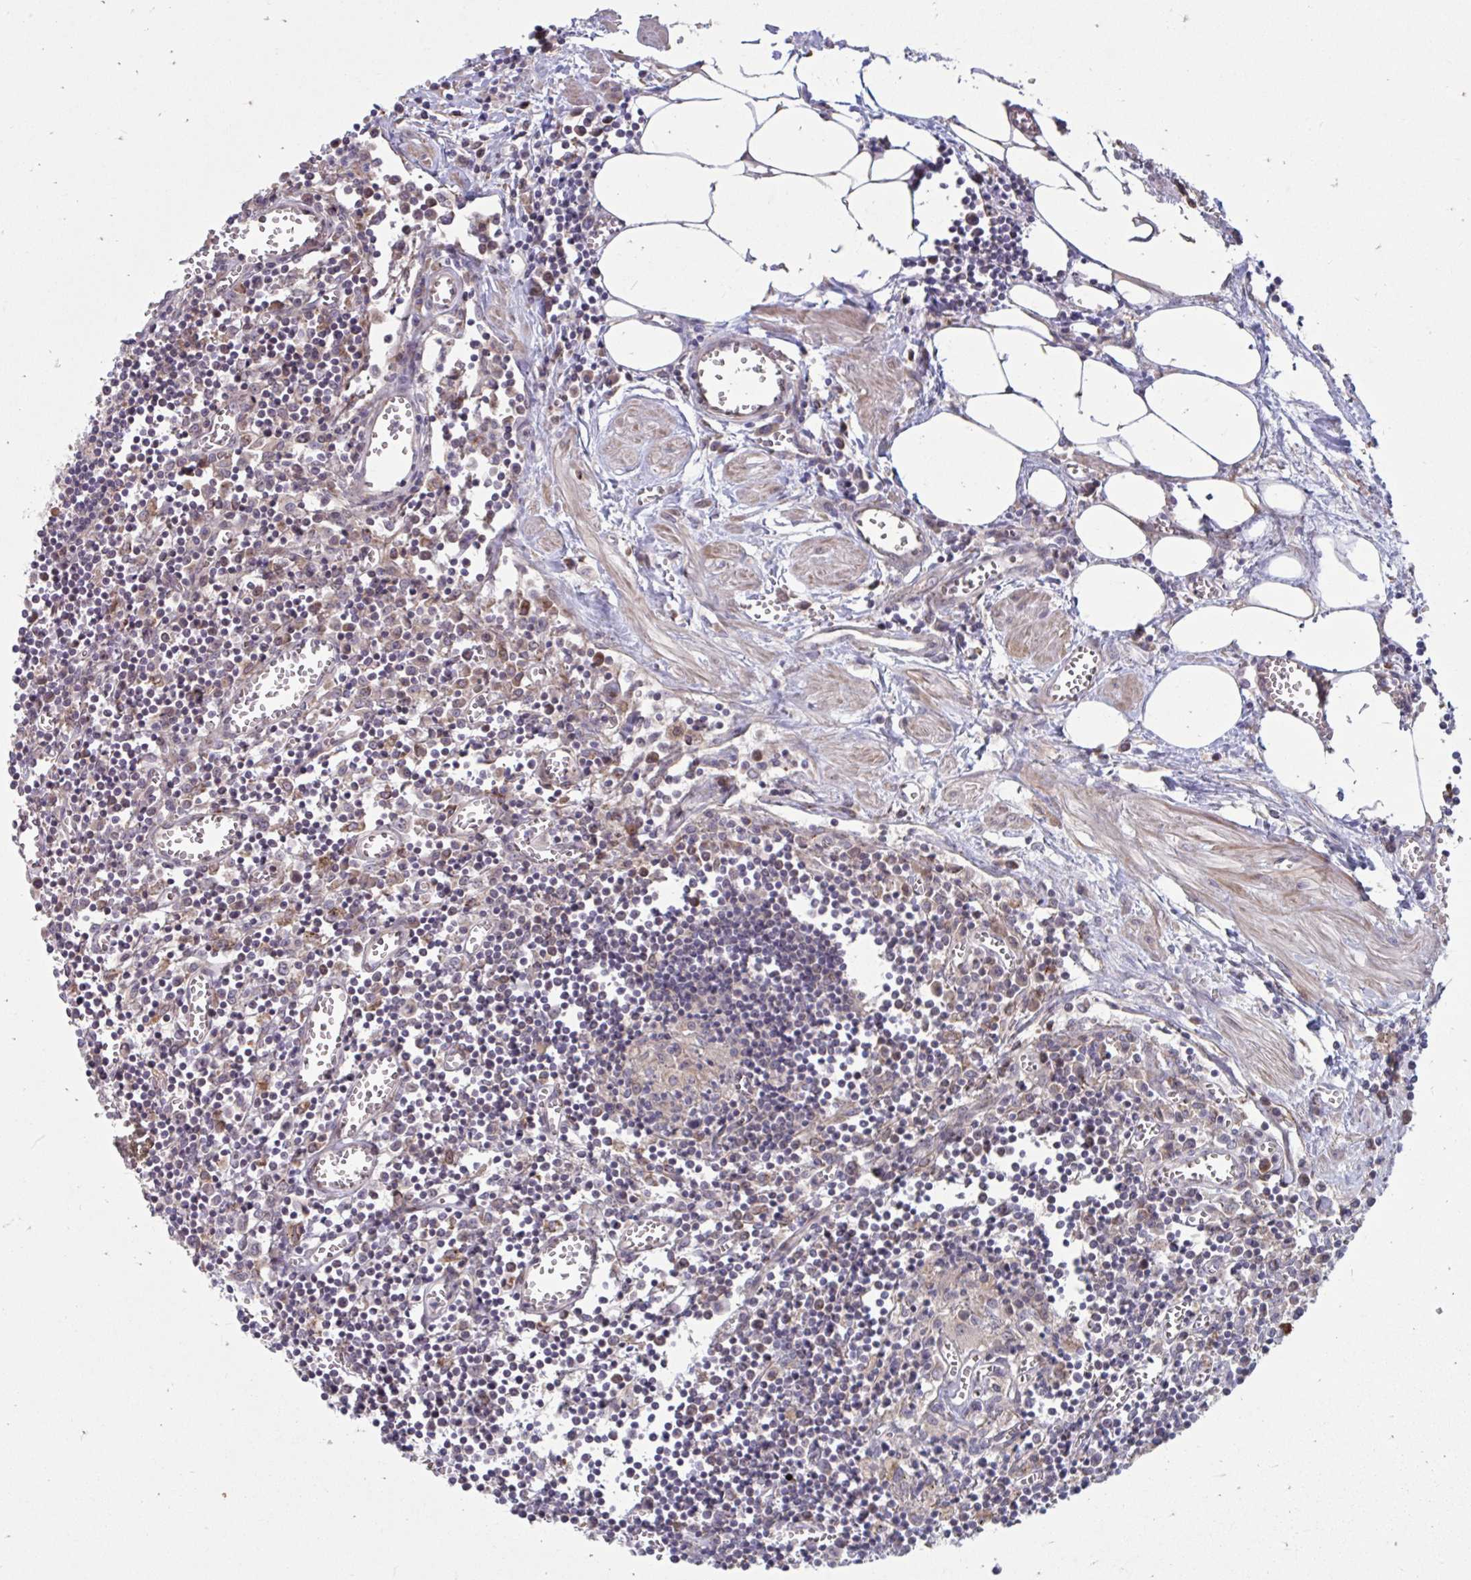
{"staining": {"intensity": "negative", "quantity": "none", "location": "none"}, "tissue": "lymph node", "cell_type": "Germinal center cells", "image_type": "normal", "snomed": [{"axis": "morphology", "description": "Normal tissue, NOS"}, {"axis": "topography", "description": "Lymph node"}], "caption": "This is an immunohistochemistry (IHC) photomicrograph of normal lymph node. There is no positivity in germinal center cells.", "gene": "ITPR2", "patient": {"sex": "male", "age": 66}}